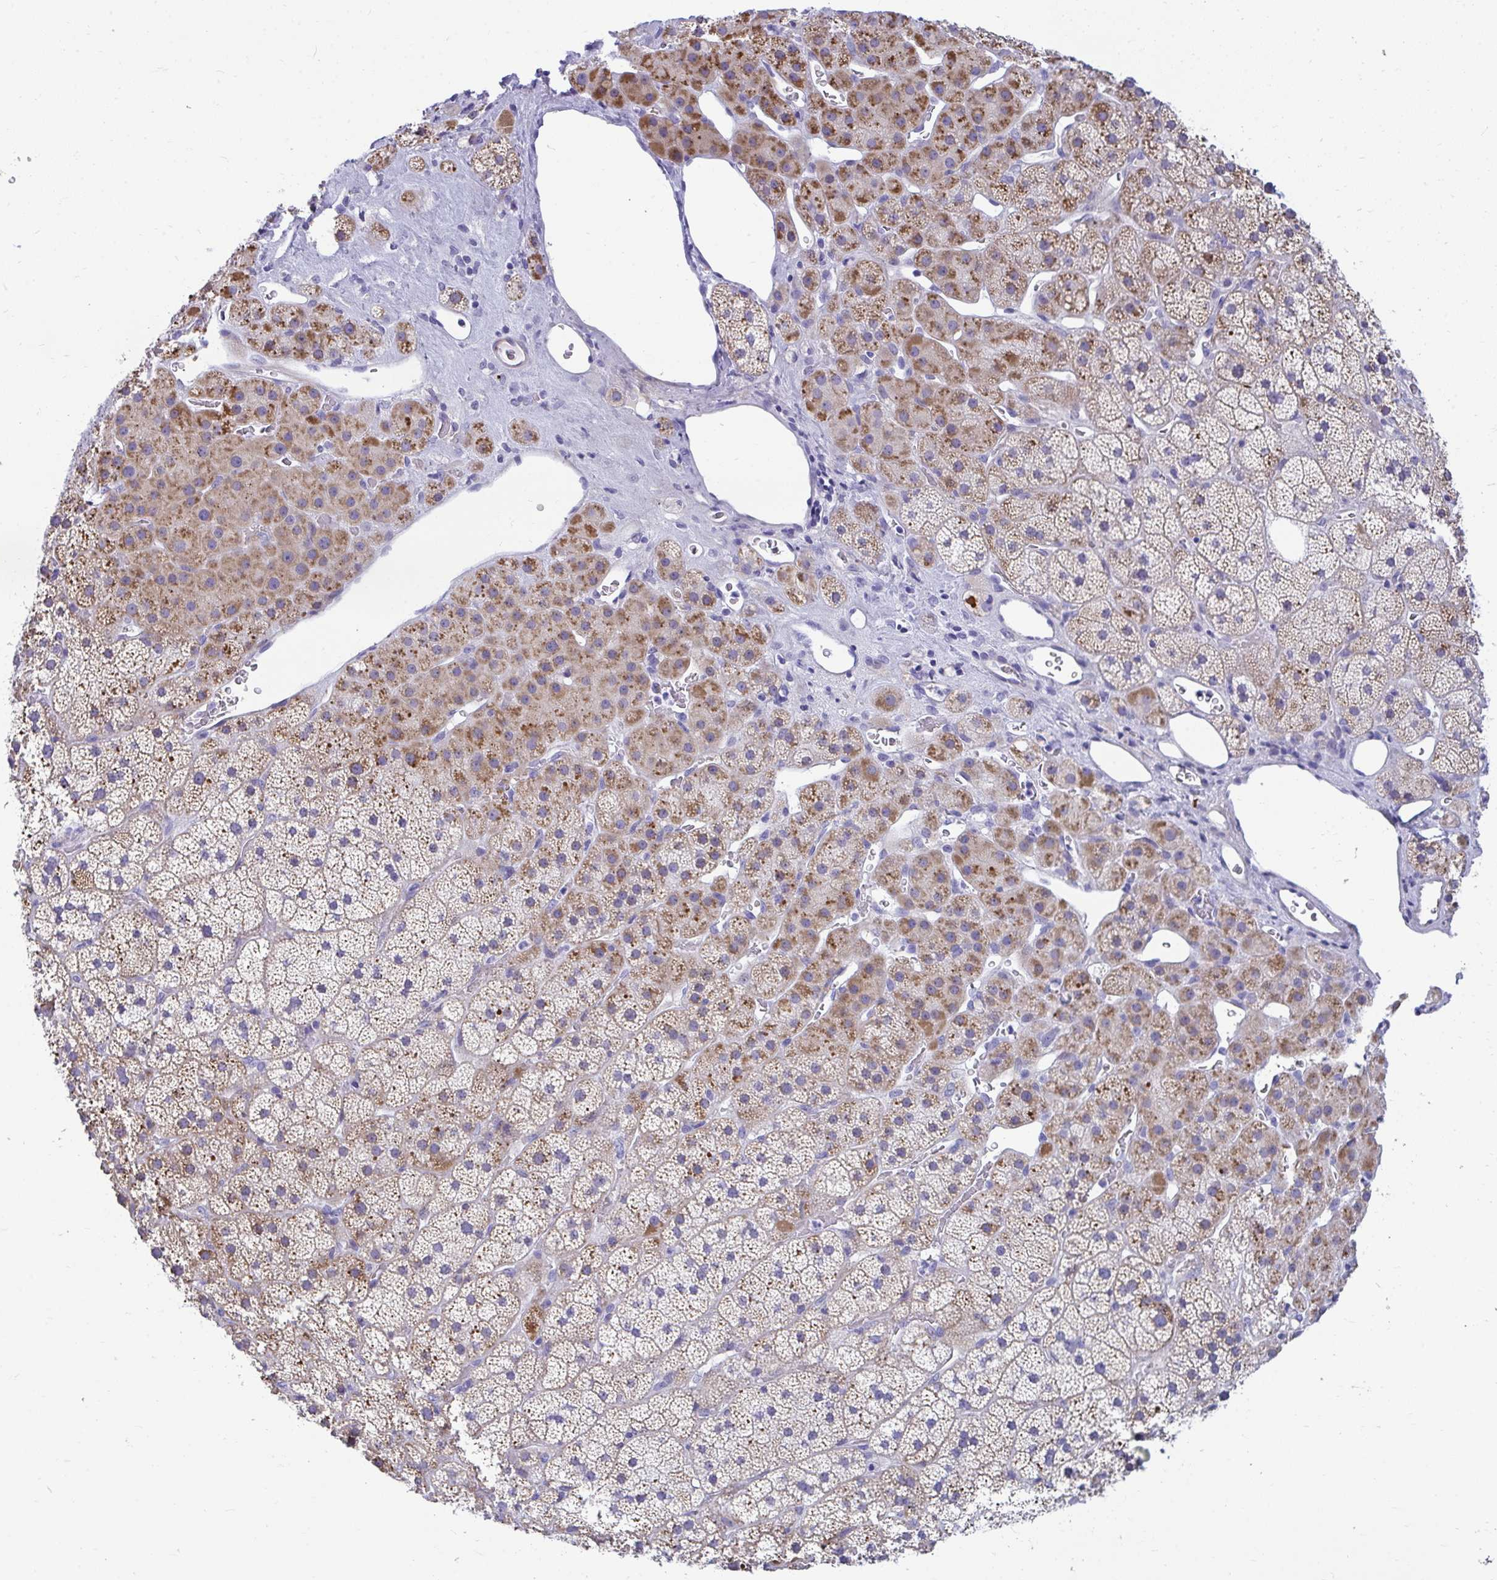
{"staining": {"intensity": "moderate", "quantity": "25%-75%", "location": "cytoplasmic/membranous"}, "tissue": "adrenal gland", "cell_type": "Glandular cells", "image_type": "normal", "snomed": [{"axis": "morphology", "description": "Normal tissue, NOS"}, {"axis": "topography", "description": "Adrenal gland"}], "caption": "Immunohistochemistry of benign adrenal gland displays medium levels of moderate cytoplasmic/membranous staining in approximately 25%-75% of glandular cells.", "gene": "TSBP1", "patient": {"sex": "male", "age": 57}}